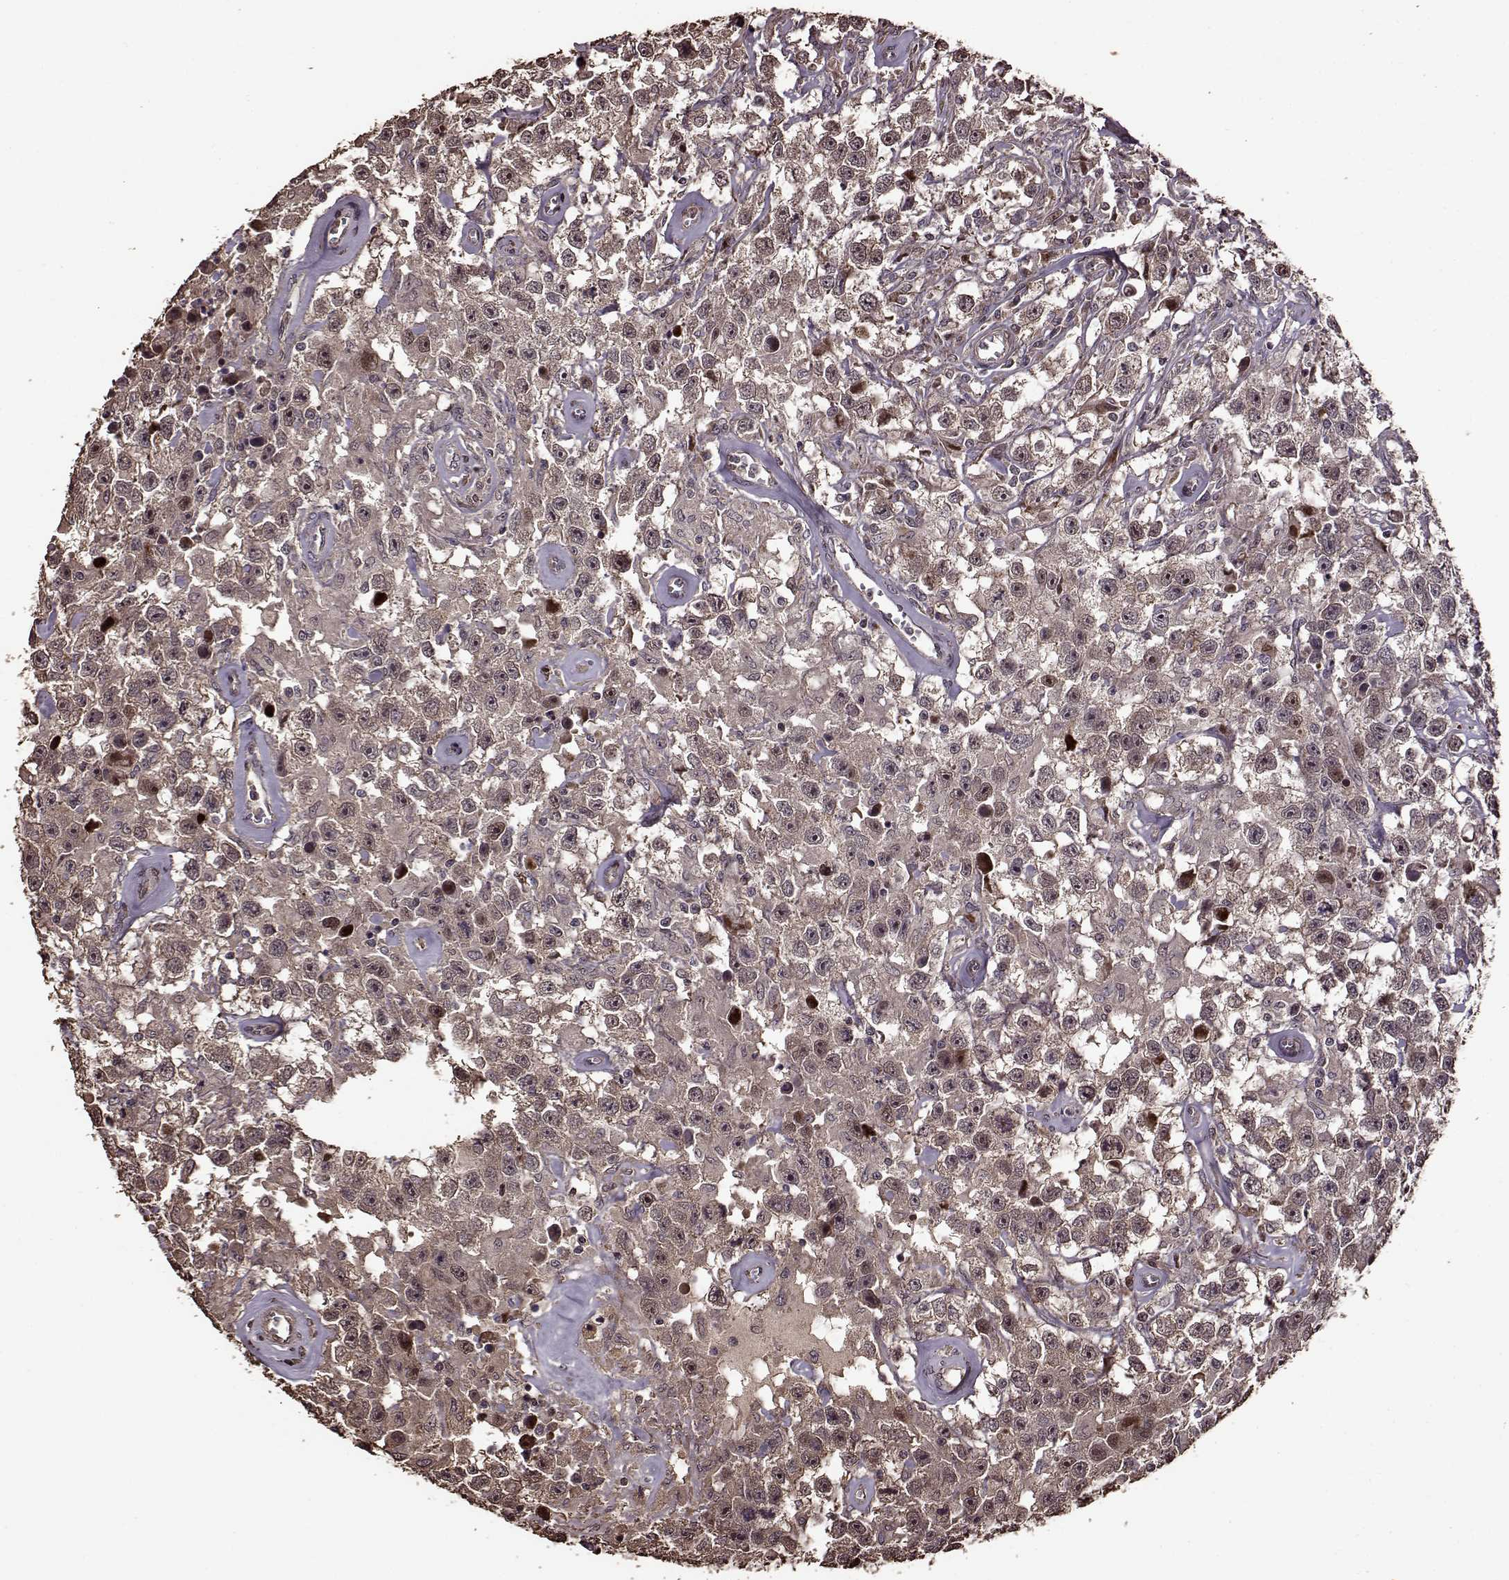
{"staining": {"intensity": "negative", "quantity": "none", "location": "none"}, "tissue": "testis cancer", "cell_type": "Tumor cells", "image_type": "cancer", "snomed": [{"axis": "morphology", "description": "Seminoma, NOS"}, {"axis": "topography", "description": "Testis"}], "caption": "High magnification brightfield microscopy of testis seminoma stained with DAB (brown) and counterstained with hematoxylin (blue): tumor cells show no significant expression.", "gene": "FBXW11", "patient": {"sex": "male", "age": 43}}